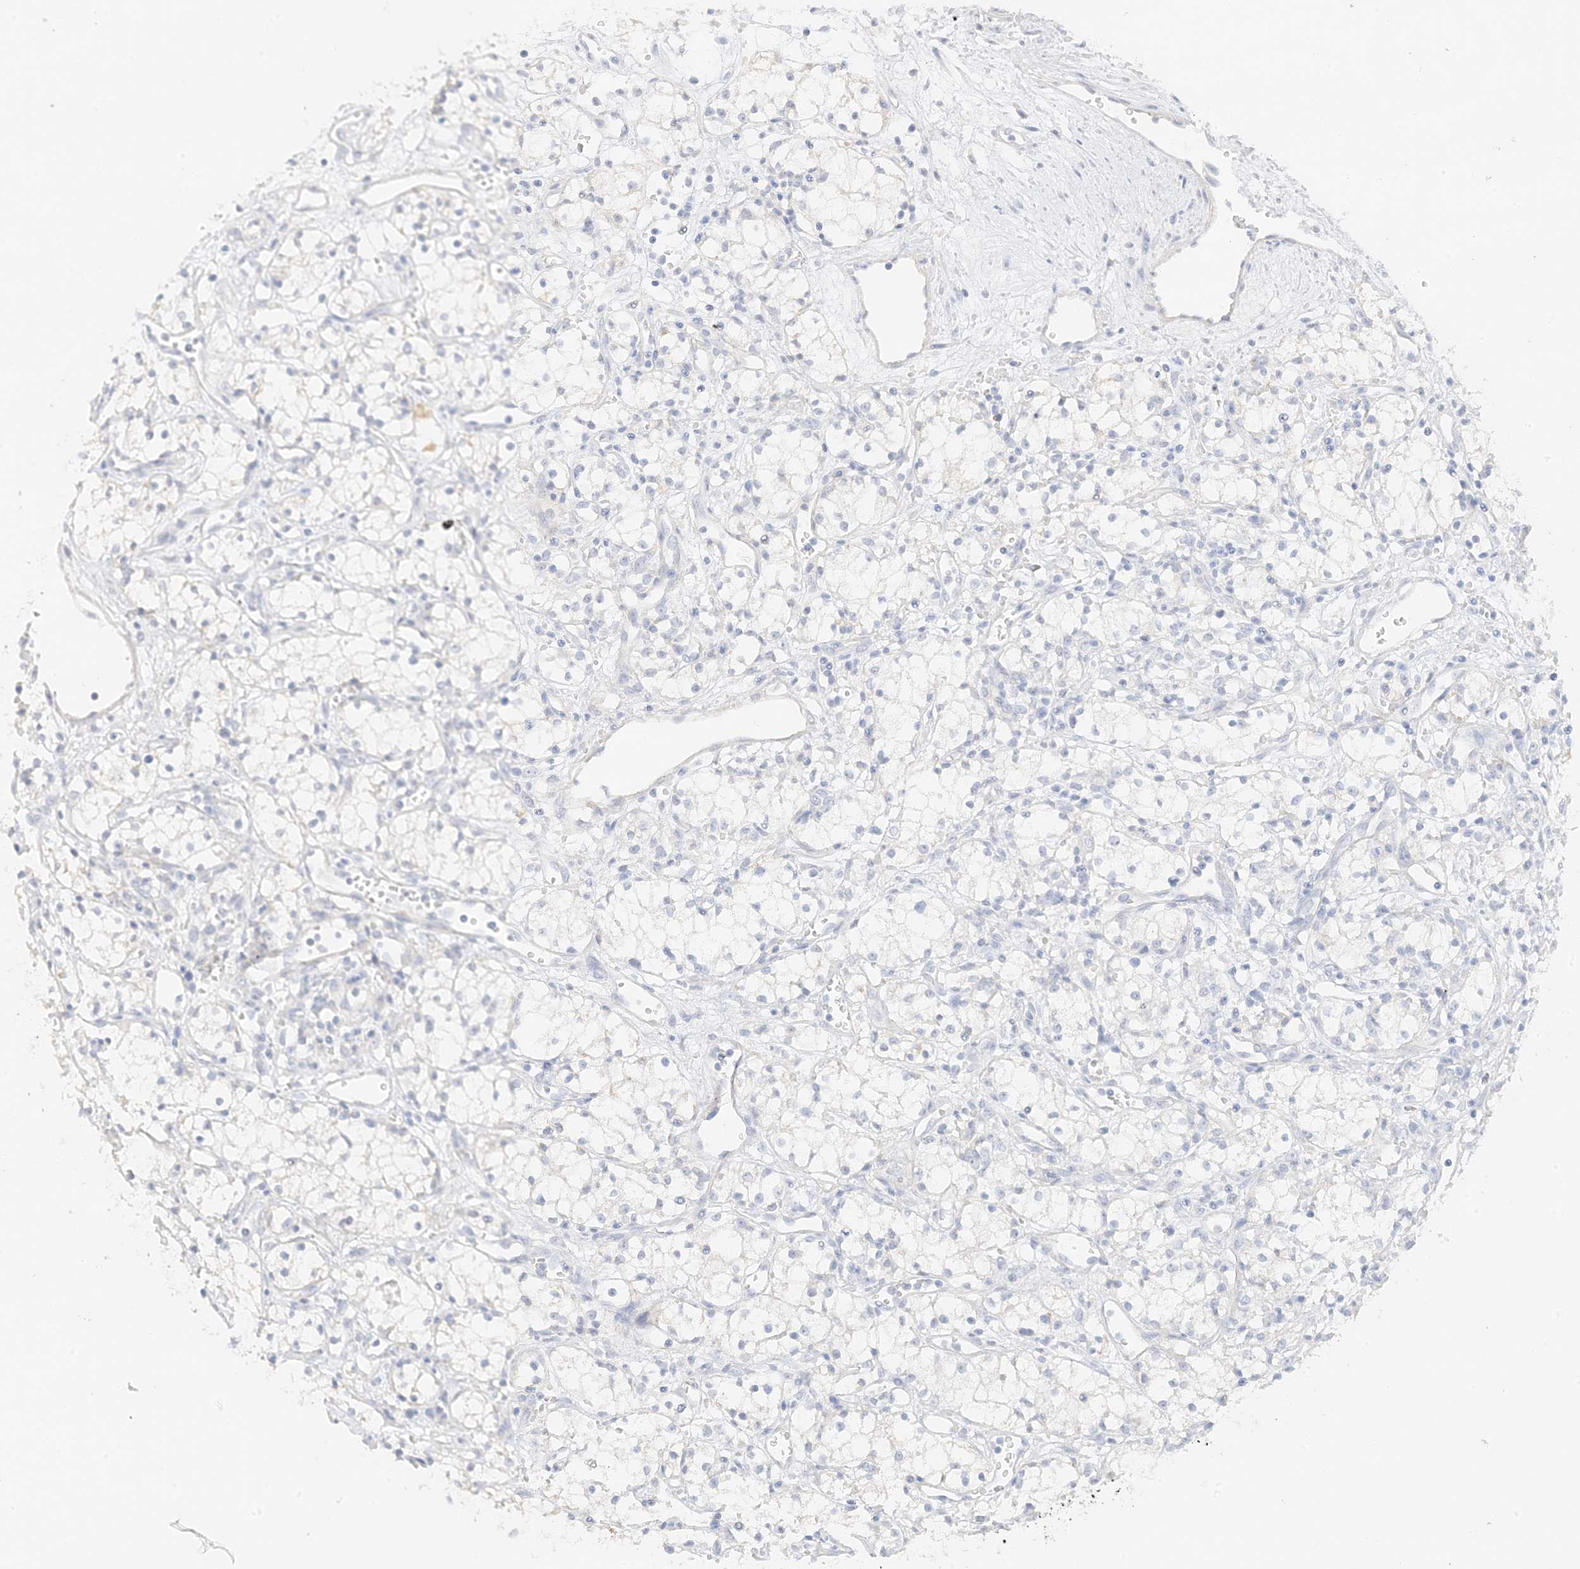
{"staining": {"intensity": "negative", "quantity": "none", "location": "none"}, "tissue": "renal cancer", "cell_type": "Tumor cells", "image_type": "cancer", "snomed": [{"axis": "morphology", "description": "Adenocarcinoma, NOS"}, {"axis": "topography", "description": "Kidney"}], "caption": "Renal adenocarcinoma was stained to show a protein in brown. There is no significant positivity in tumor cells. (Immunohistochemistry (ihc), brightfield microscopy, high magnification).", "gene": "ZBTB41", "patient": {"sex": "male", "age": 59}}